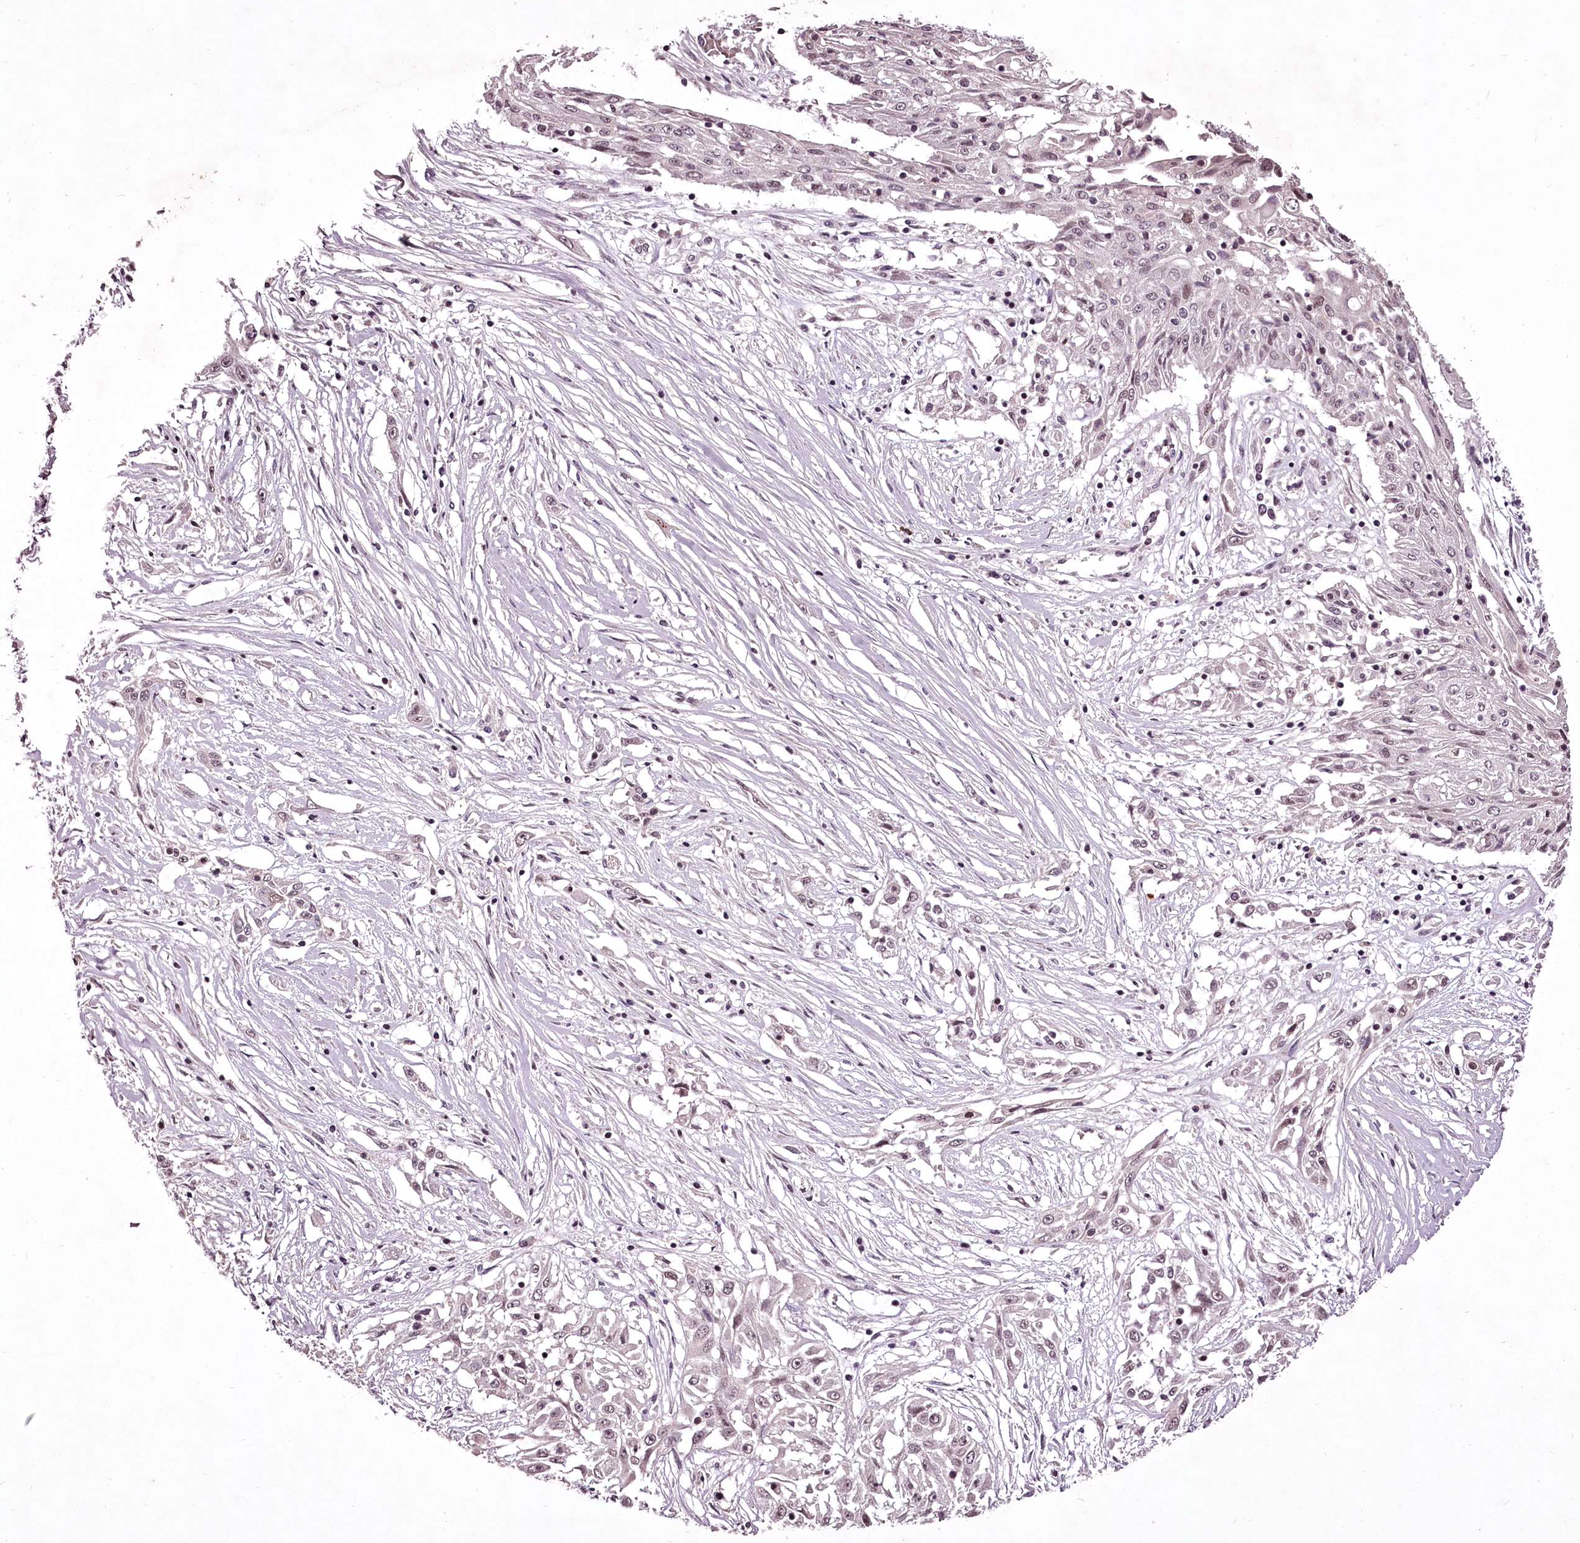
{"staining": {"intensity": "weak", "quantity": "<25%", "location": "nuclear"}, "tissue": "skin cancer", "cell_type": "Tumor cells", "image_type": "cancer", "snomed": [{"axis": "morphology", "description": "Squamous cell carcinoma, NOS"}, {"axis": "morphology", "description": "Squamous cell carcinoma, metastatic, NOS"}, {"axis": "topography", "description": "Skin"}, {"axis": "topography", "description": "Lymph node"}], "caption": "Tumor cells are negative for brown protein staining in skin cancer. (Brightfield microscopy of DAB IHC at high magnification).", "gene": "ADRA1D", "patient": {"sex": "male", "age": 75}}